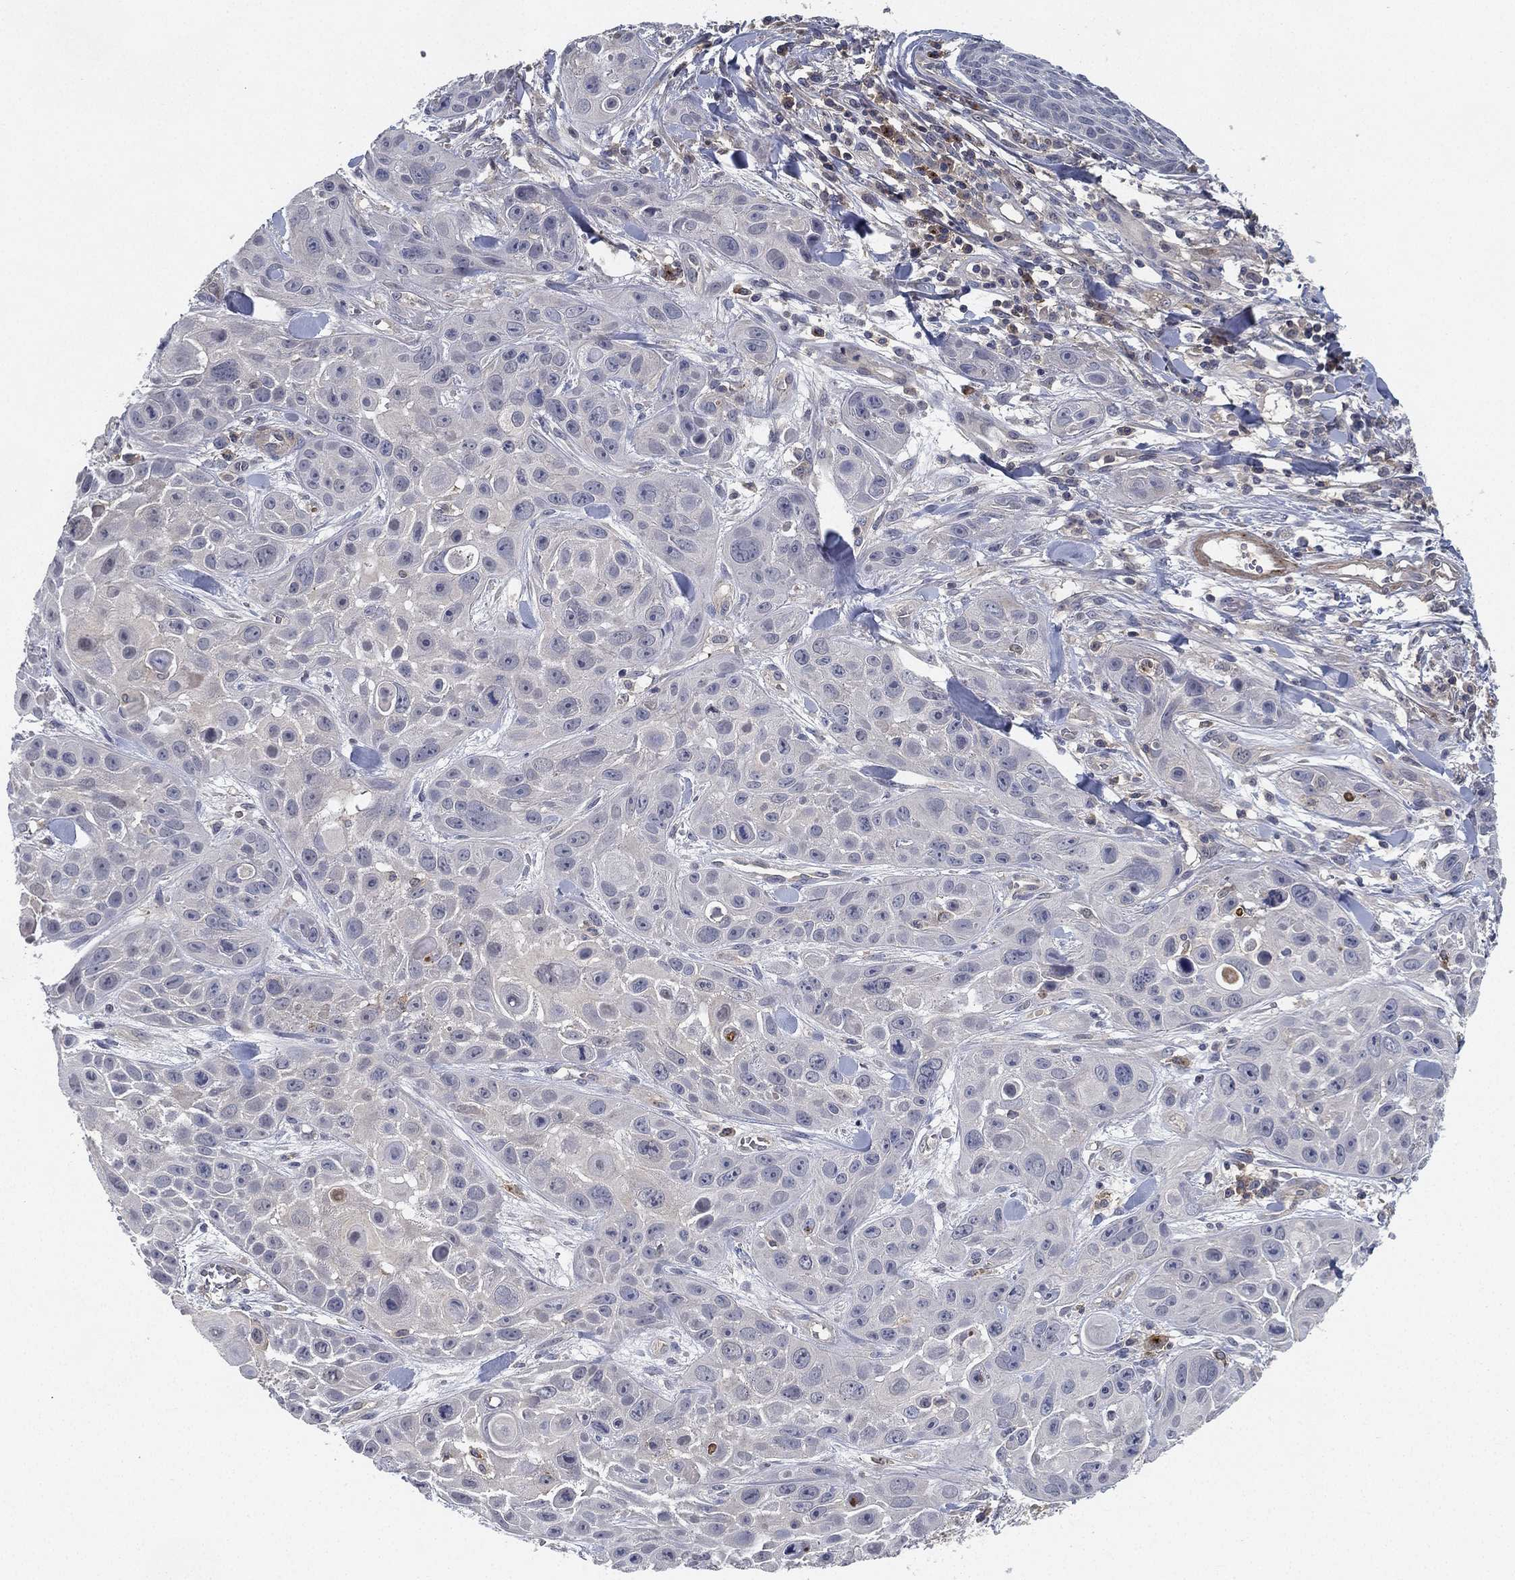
{"staining": {"intensity": "negative", "quantity": "none", "location": "none"}, "tissue": "skin cancer", "cell_type": "Tumor cells", "image_type": "cancer", "snomed": [{"axis": "morphology", "description": "Squamous cell carcinoma, NOS"}, {"axis": "topography", "description": "Skin"}, {"axis": "topography", "description": "Anal"}], "caption": "This image is of squamous cell carcinoma (skin) stained with immunohistochemistry (IHC) to label a protein in brown with the nuclei are counter-stained blue. There is no staining in tumor cells.", "gene": "CFAP251", "patient": {"sex": "female", "age": 75}}